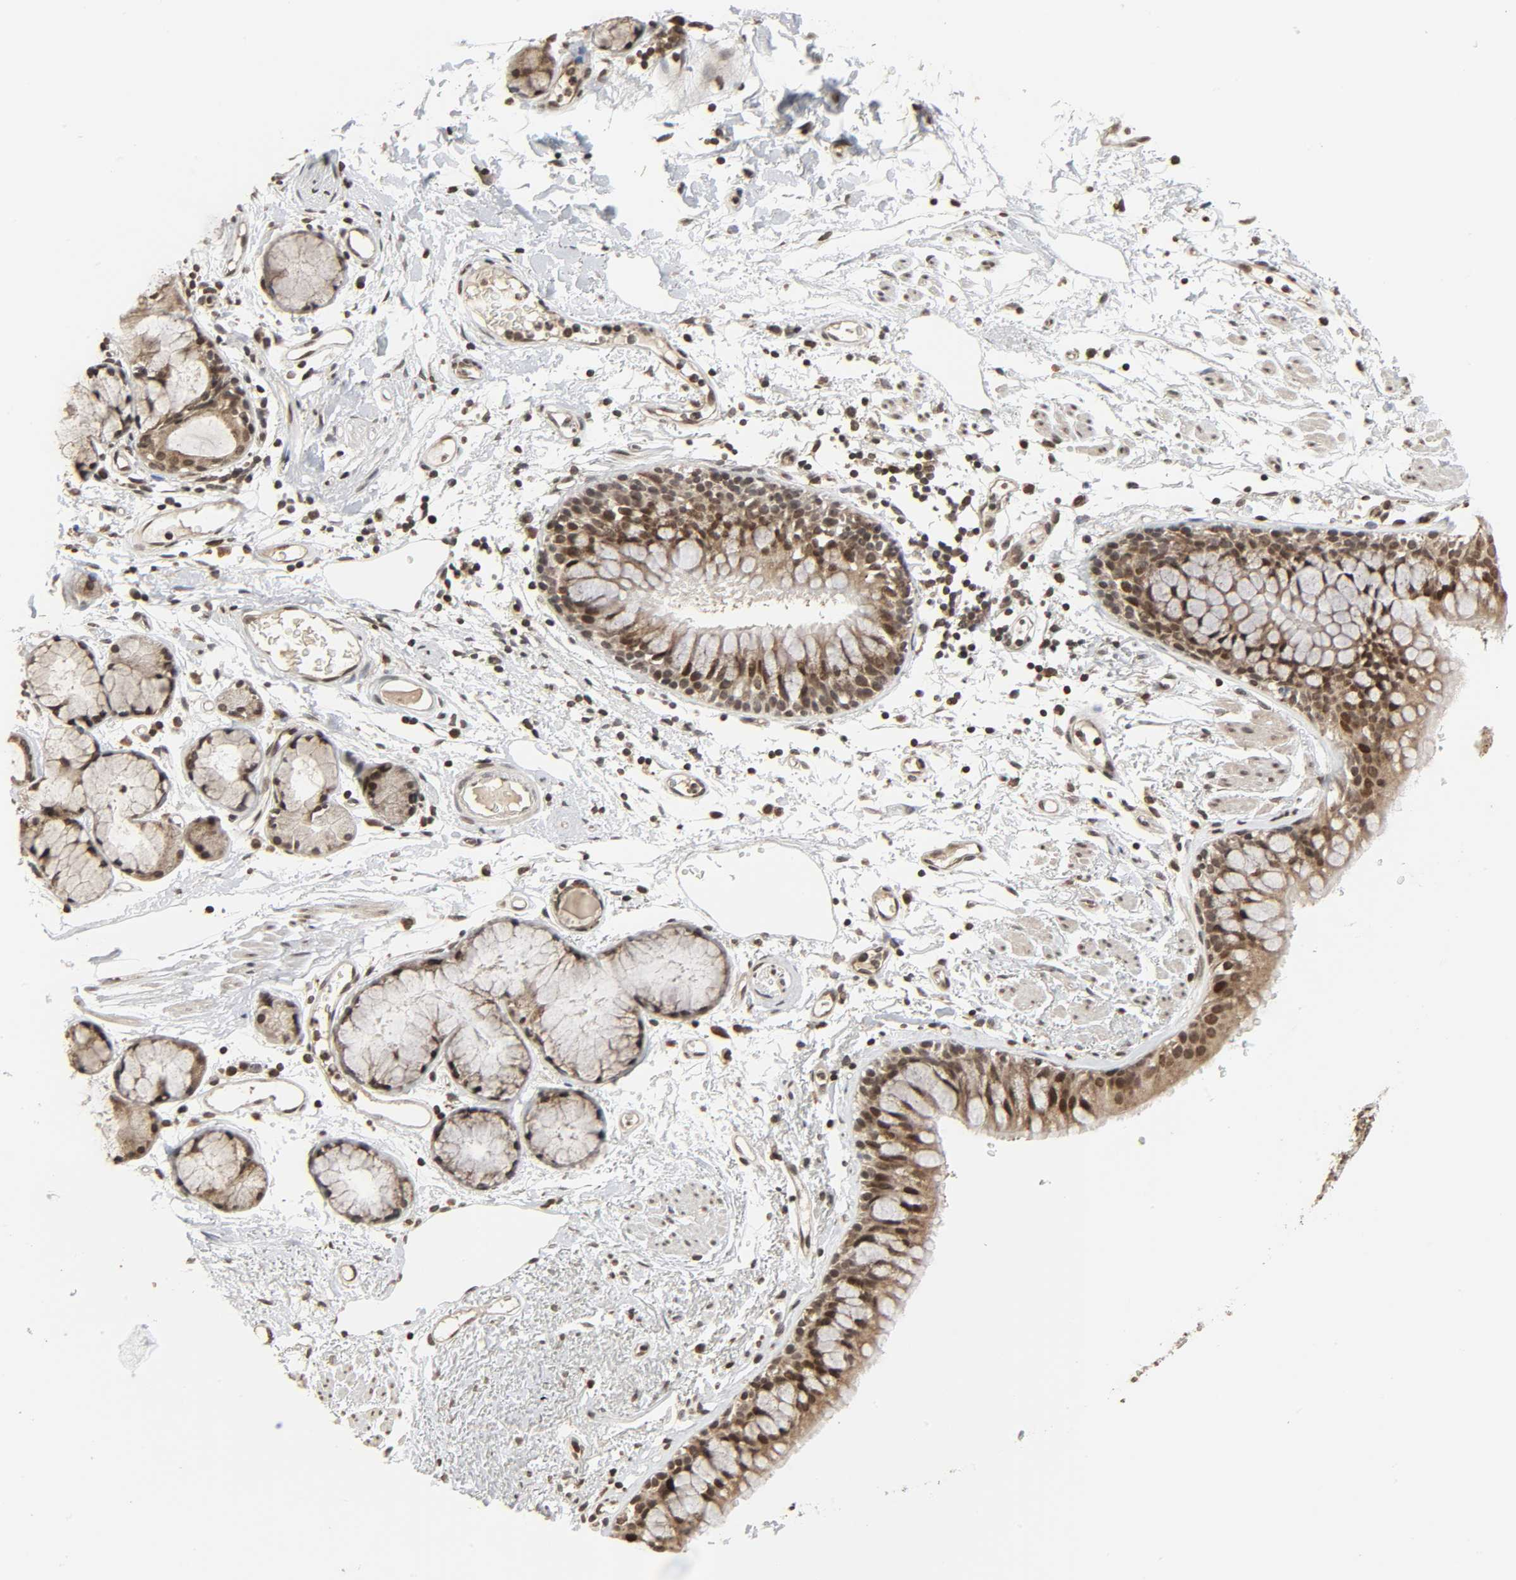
{"staining": {"intensity": "moderate", "quantity": "25%-75%", "location": "nuclear"}, "tissue": "bronchus", "cell_type": "Respiratory epithelial cells", "image_type": "normal", "snomed": [{"axis": "morphology", "description": "Normal tissue, NOS"}, {"axis": "topography", "description": "Bronchus"}], "caption": "Bronchus stained with a brown dye exhibits moderate nuclear positive expression in approximately 25%-75% of respiratory epithelial cells.", "gene": "XRCC1", "patient": {"sex": "female", "age": 73}}